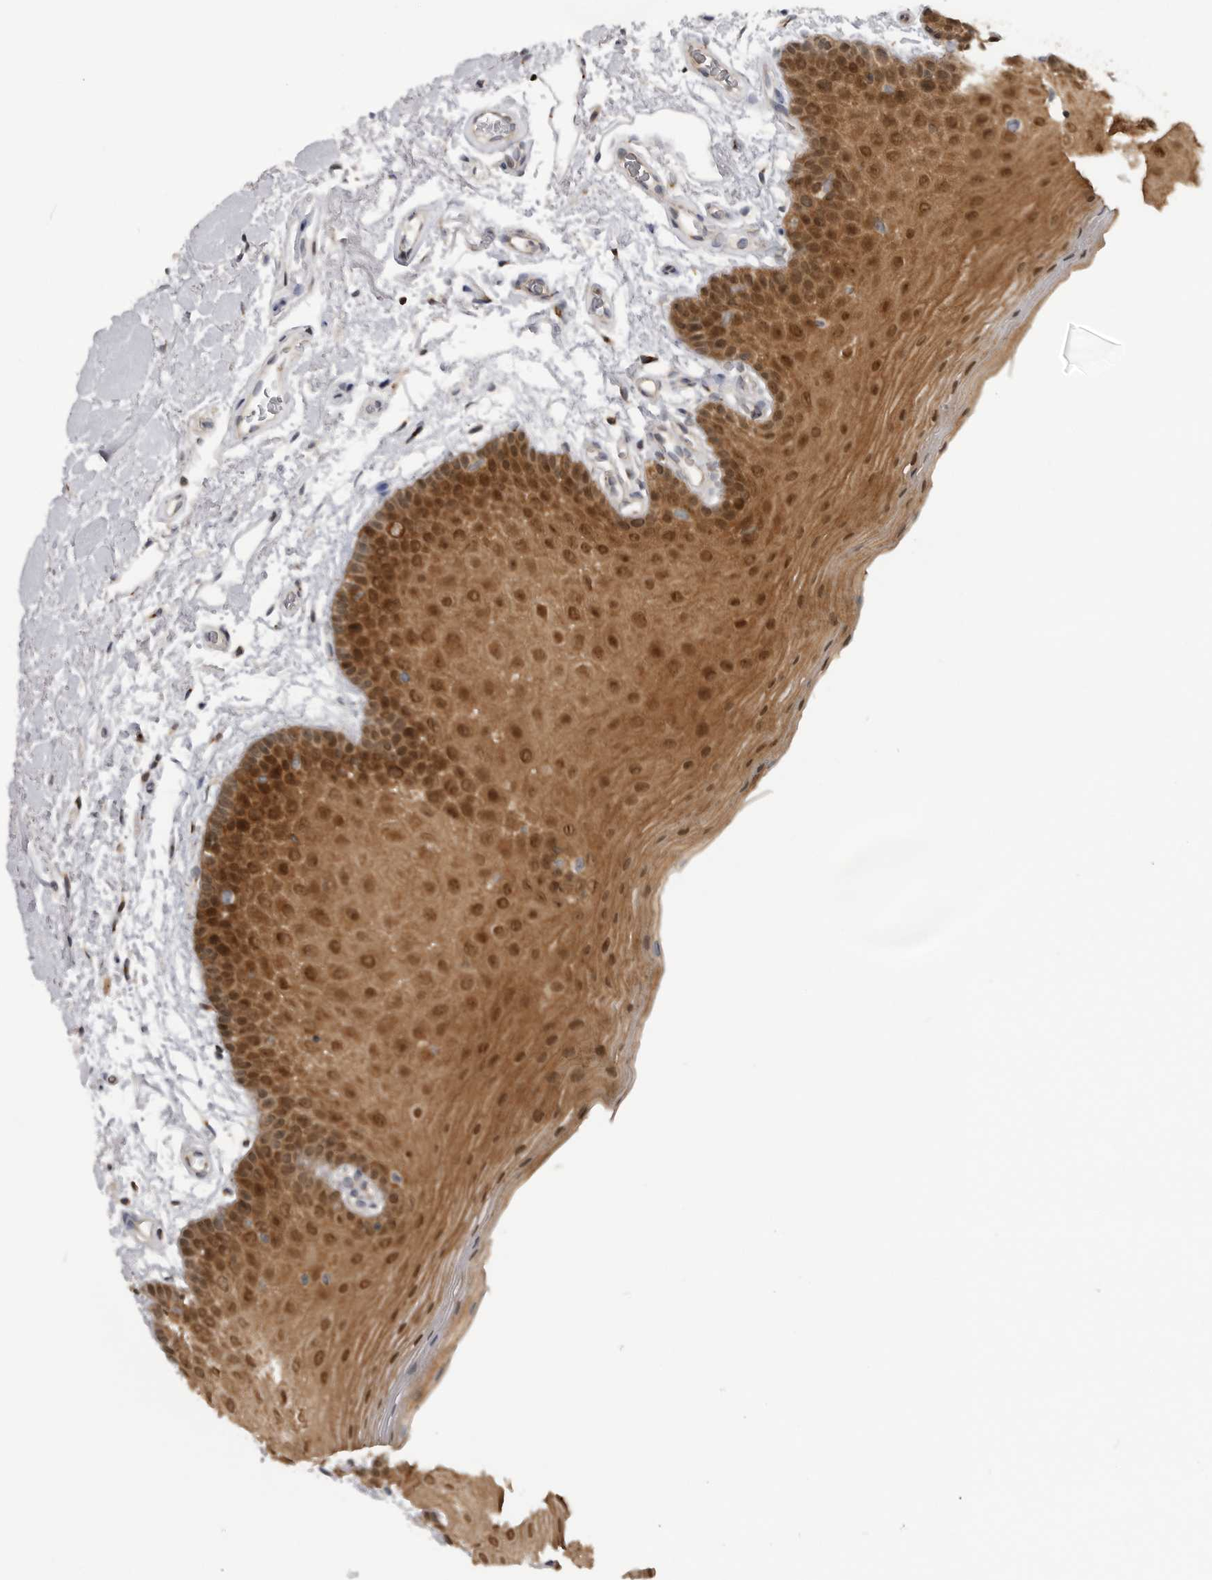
{"staining": {"intensity": "moderate", "quantity": ">75%", "location": "cytoplasmic/membranous,nuclear"}, "tissue": "oral mucosa", "cell_type": "Squamous epithelial cells", "image_type": "normal", "snomed": [{"axis": "morphology", "description": "Normal tissue, NOS"}, {"axis": "topography", "description": "Oral tissue"}], "caption": "IHC image of benign human oral mucosa stained for a protein (brown), which shows medium levels of moderate cytoplasmic/membranous,nuclear staining in approximately >75% of squamous epithelial cells.", "gene": "MAPK13", "patient": {"sex": "male", "age": 62}}